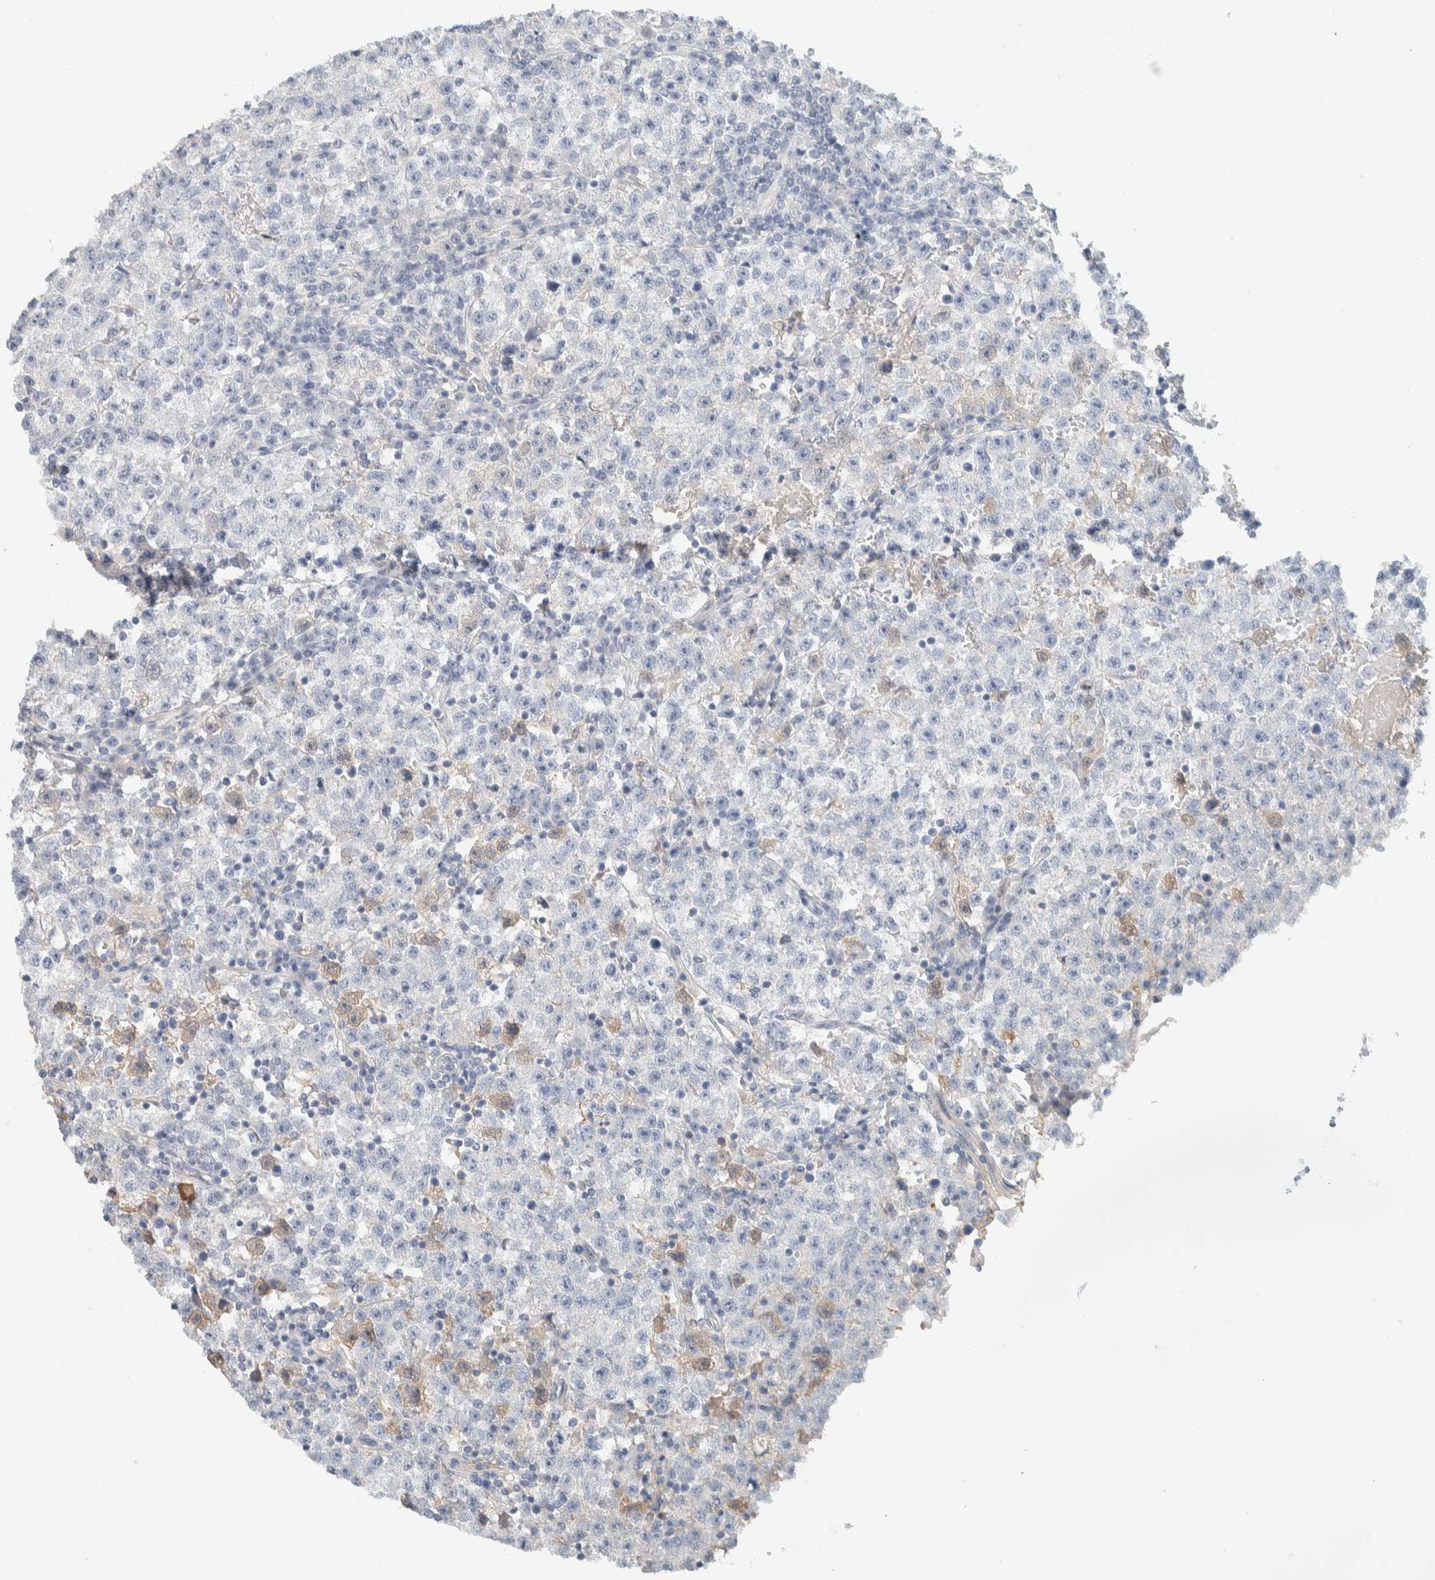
{"staining": {"intensity": "negative", "quantity": "none", "location": "none"}, "tissue": "testis cancer", "cell_type": "Tumor cells", "image_type": "cancer", "snomed": [{"axis": "morphology", "description": "Seminoma, NOS"}, {"axis": "topography", "description": "Testis"}], "caption": "There is no significant expression in tumor cells of testis seminoma. Nuclei are stained in blue.", "gene": "ALOX12B", "patient": {"sex": "male", "age": 22}}